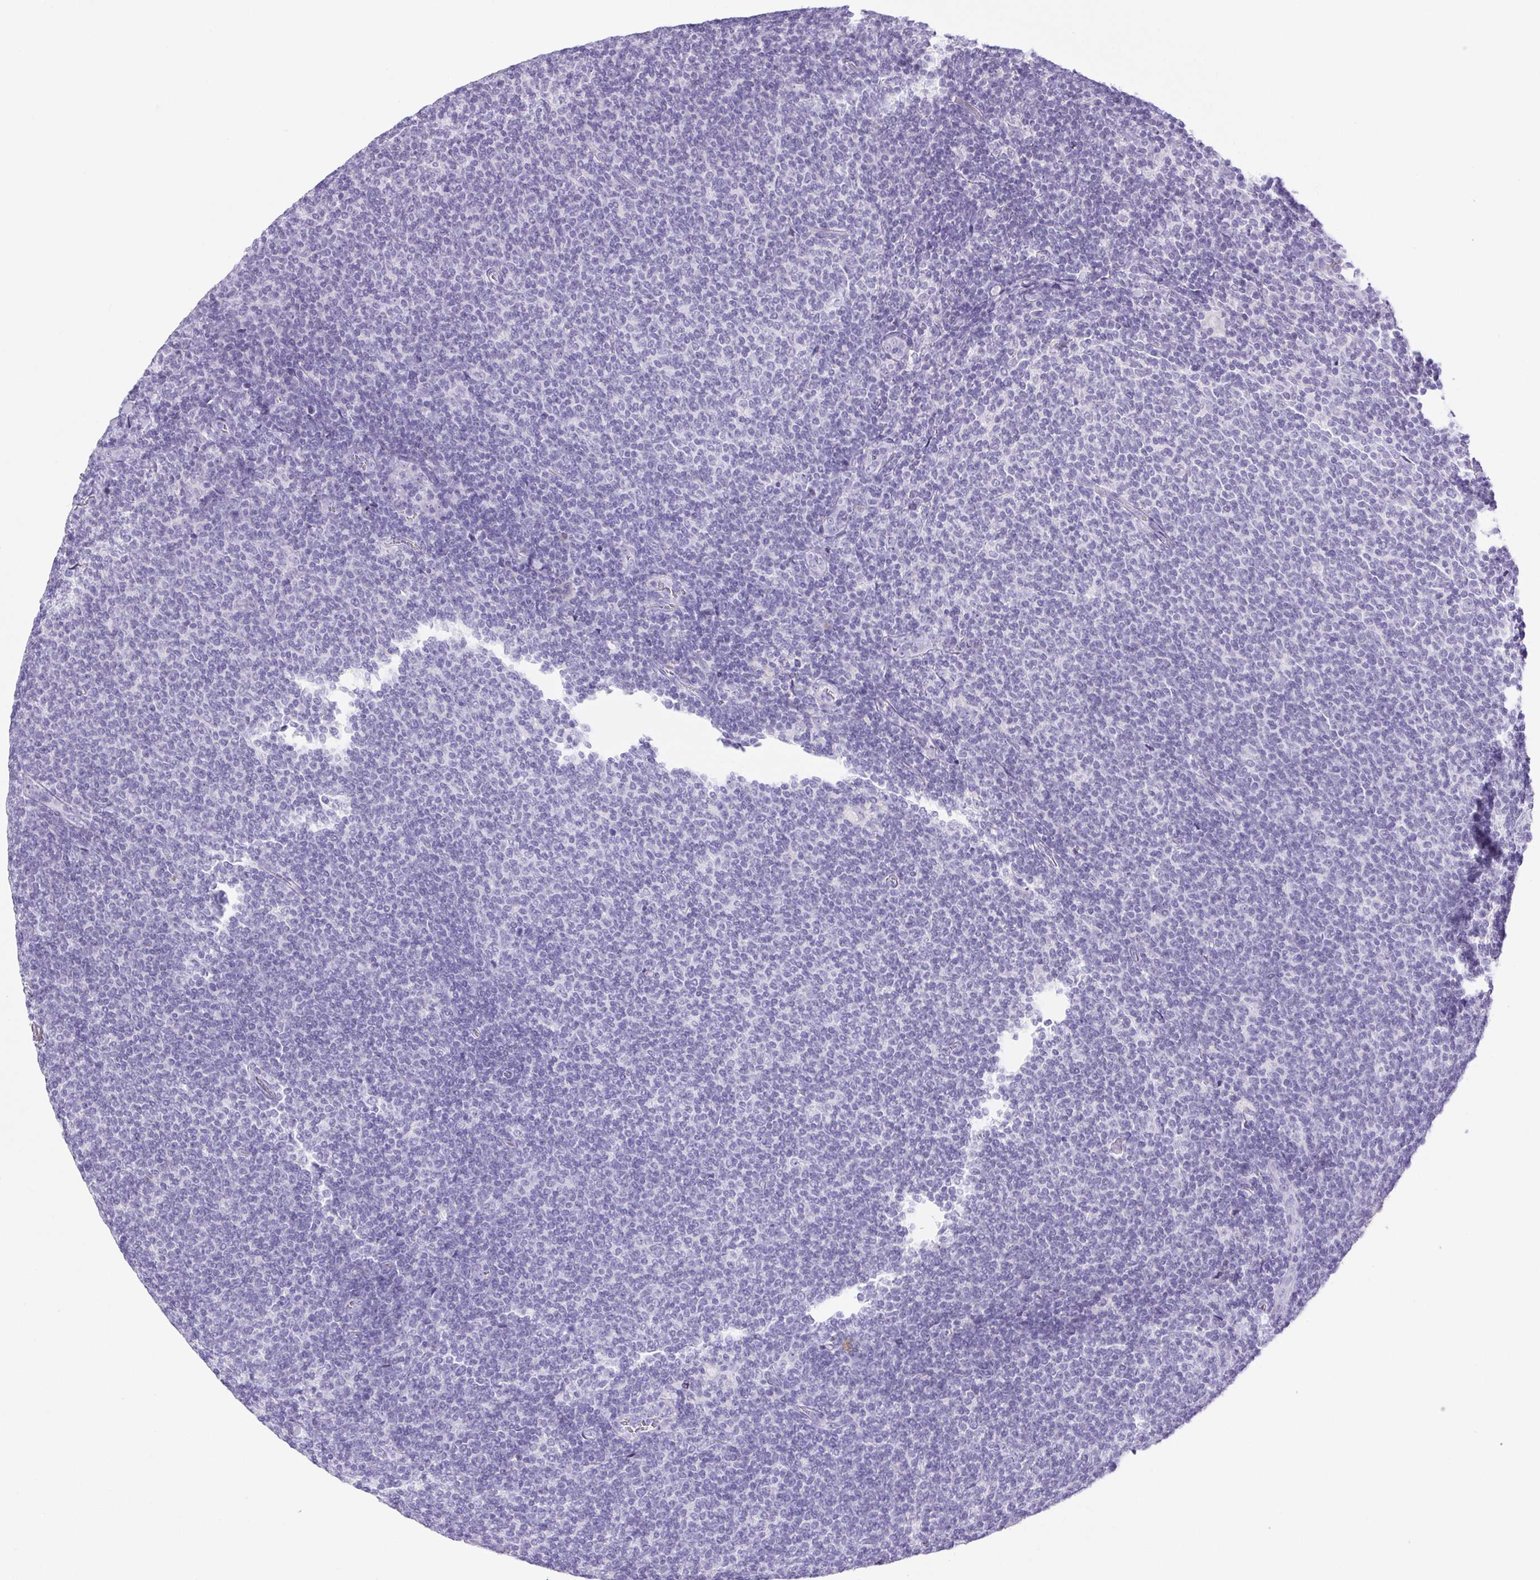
{"staining": {"intensity": "negative", "quantity": "none", "location": "none"}, "tissue": "lymphoma", "cell_type": "Tumor cells", "image_type": "cancer", "snomed": [{"axis": "morphology", "description": "Malignant lymphoma, non-Hodgkin's type, Low grade"}, {"axis": "topography", "description": "Lymph node"}], "caption": "Protein analysis of lymphoma exhibits no significant staining in tumor cells.", "gene": "PAPPA2", "patient": {"sex": "male", "age": 52}}